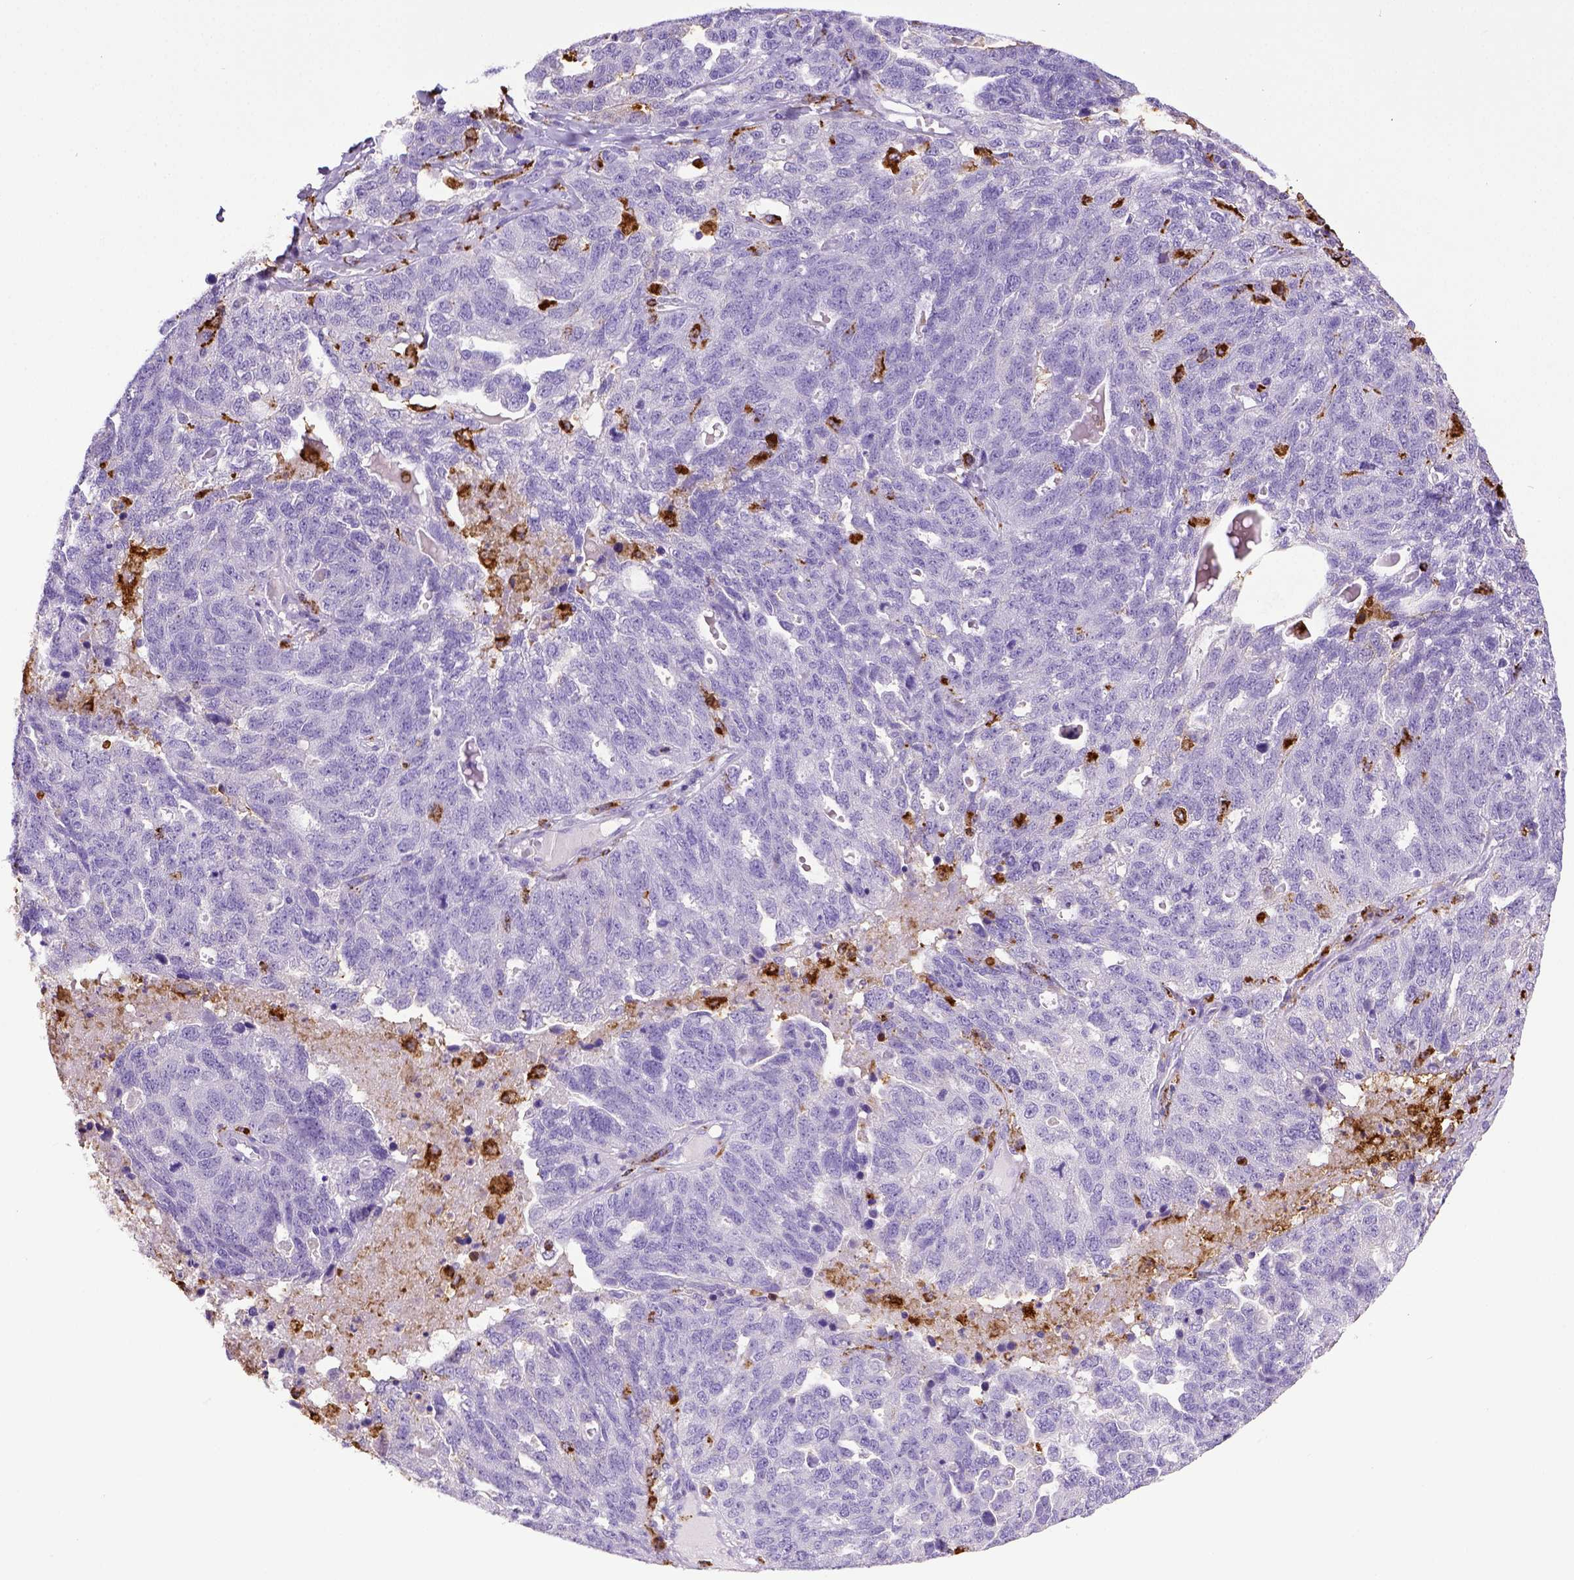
{"staining": {"intensity": "negative", "quantity": "none", "location": "none"}, "tissue": "ovarian cancer", "cell_type": "Tumor cells", "image_type": "cancer", "snomed": [{"axis": "morphology", "description": "Cystadenocarcinoma, serous, NOS"}, {"axis": "topography", "description": "Ovary"}], "caption": "High magnification brightfield microscopy of ovarian cancer stained with DAB (3,3'-diaminobenzidine) (brown) and counterstained with hematoxylin (blue): tumor cells show no significant staining.", "gene": "CD68", "patient": {"sex": "female", "age": 71}}